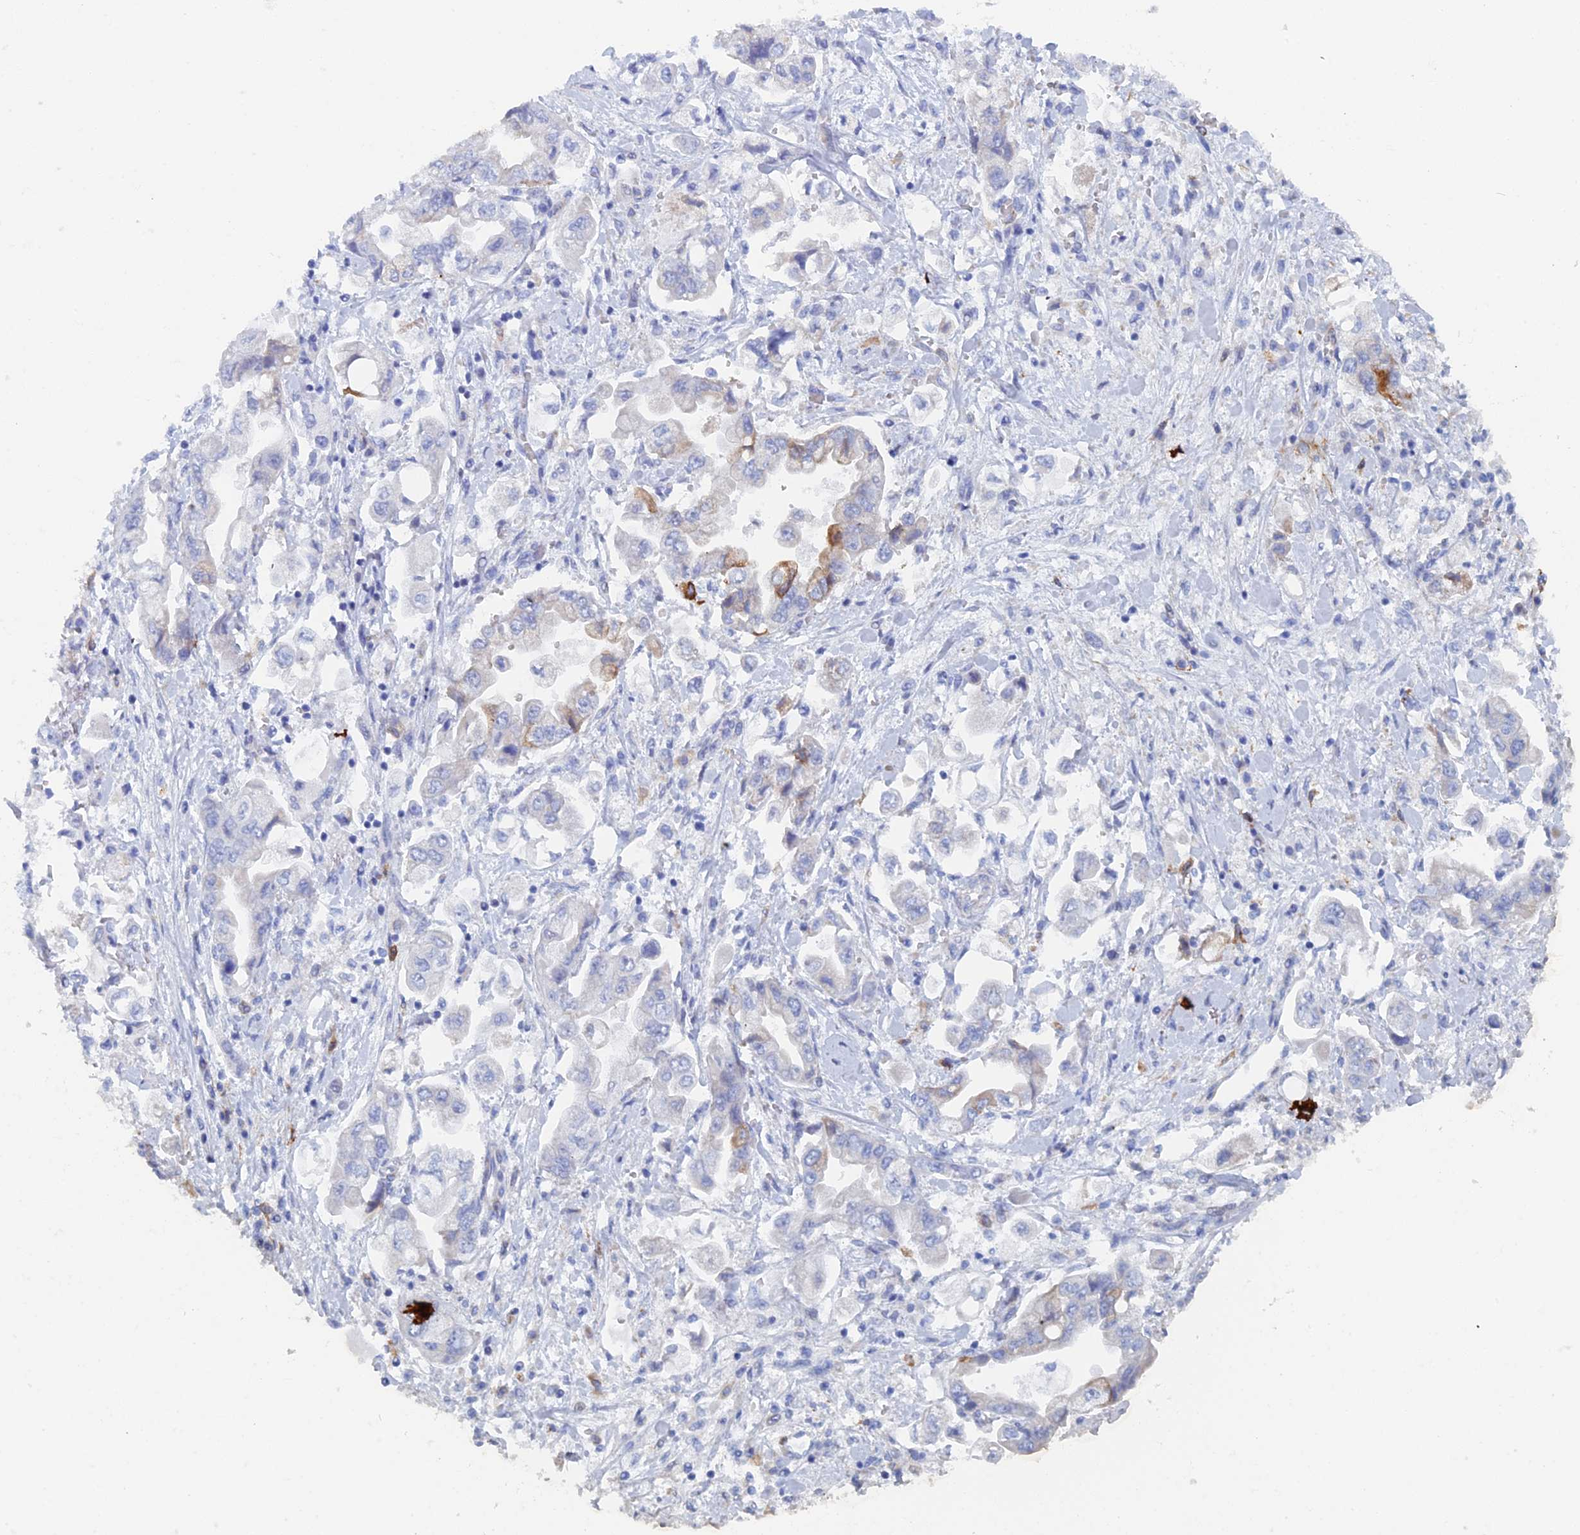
{"staining": {"intensity": "negative", "quantity": "none", "location": "none"}, "tissue": "stomach cancer", "cell_type": "Tumor cells", "image_type": "cancer", "snomed": [{"axis": "morphology", "description": "Adenocarcinoma, NOS"}, {"axis": "topography", "description": "Stomach"}], "caption": "This histopathology image is of adenocarcinoma (stomach) stained with IHC to label a protein in brown with the nuclei are counter-stained blue. There is no expression in tumor cells.", "gene": "COG7", "patient": {"sex": "male", "age": 62}}